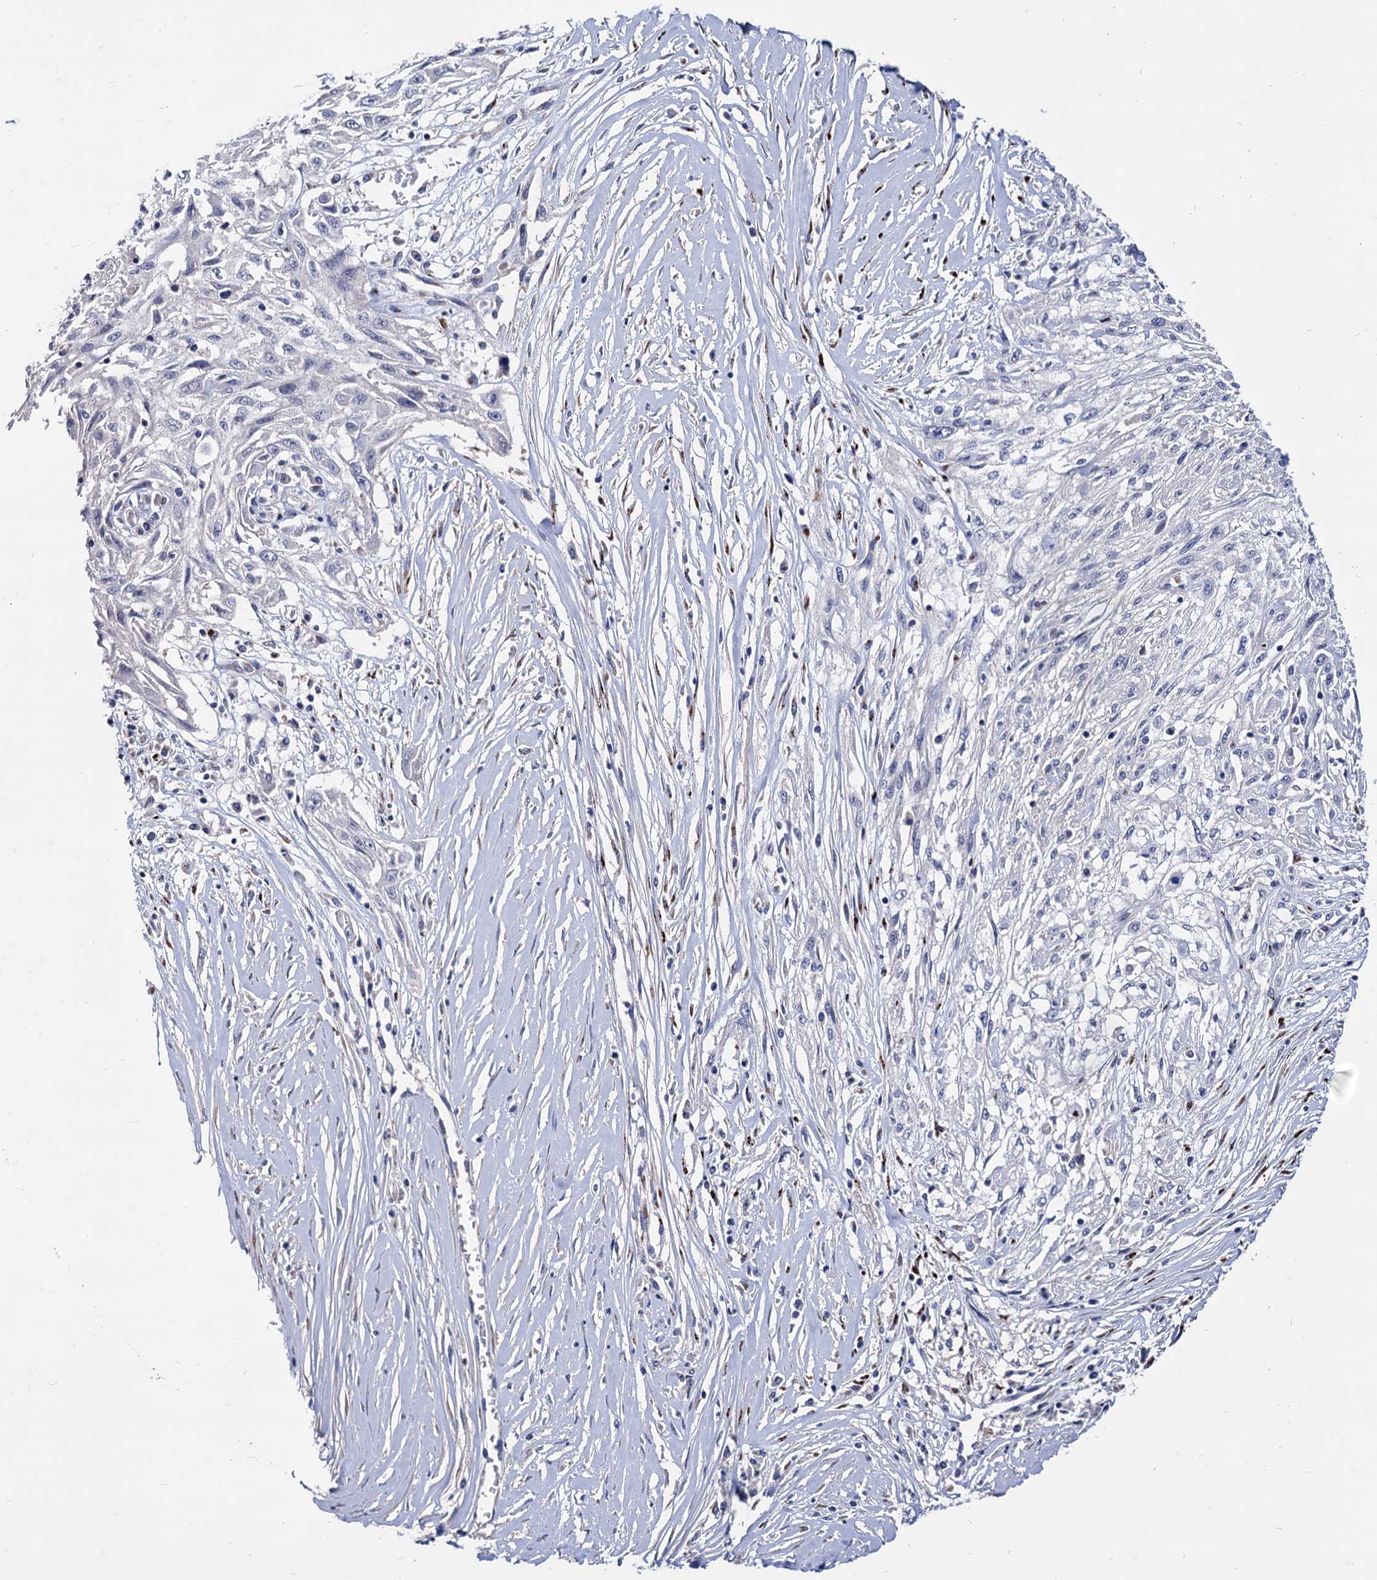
{"staining": {"intensity": "negative", "quantity": "none", "location": "none"}, "tissue": "skin cancer", "cell_type": "Tumor cells", "image_type": "cancer", "snomed": [{"axis": "morphology", "description": "Squamous cell carcinoma, NOS"}, {"axis": "morphology", "description": "Squamous cell carcinoma, metastatic, NOS"}, {"axis": "topography", "description": "Skin"}, {"axis": "topography", "description": "Lymph node"}], "caption": "This histopathology image is of skin cancer (squamous cell carcinoma) stained with IHC to label a protein in brown with the nuclei are counter-stained blue. There is no staining in tumor cells.", "gene": "ESD", "patient": {"sex": "male", "age": 75}}